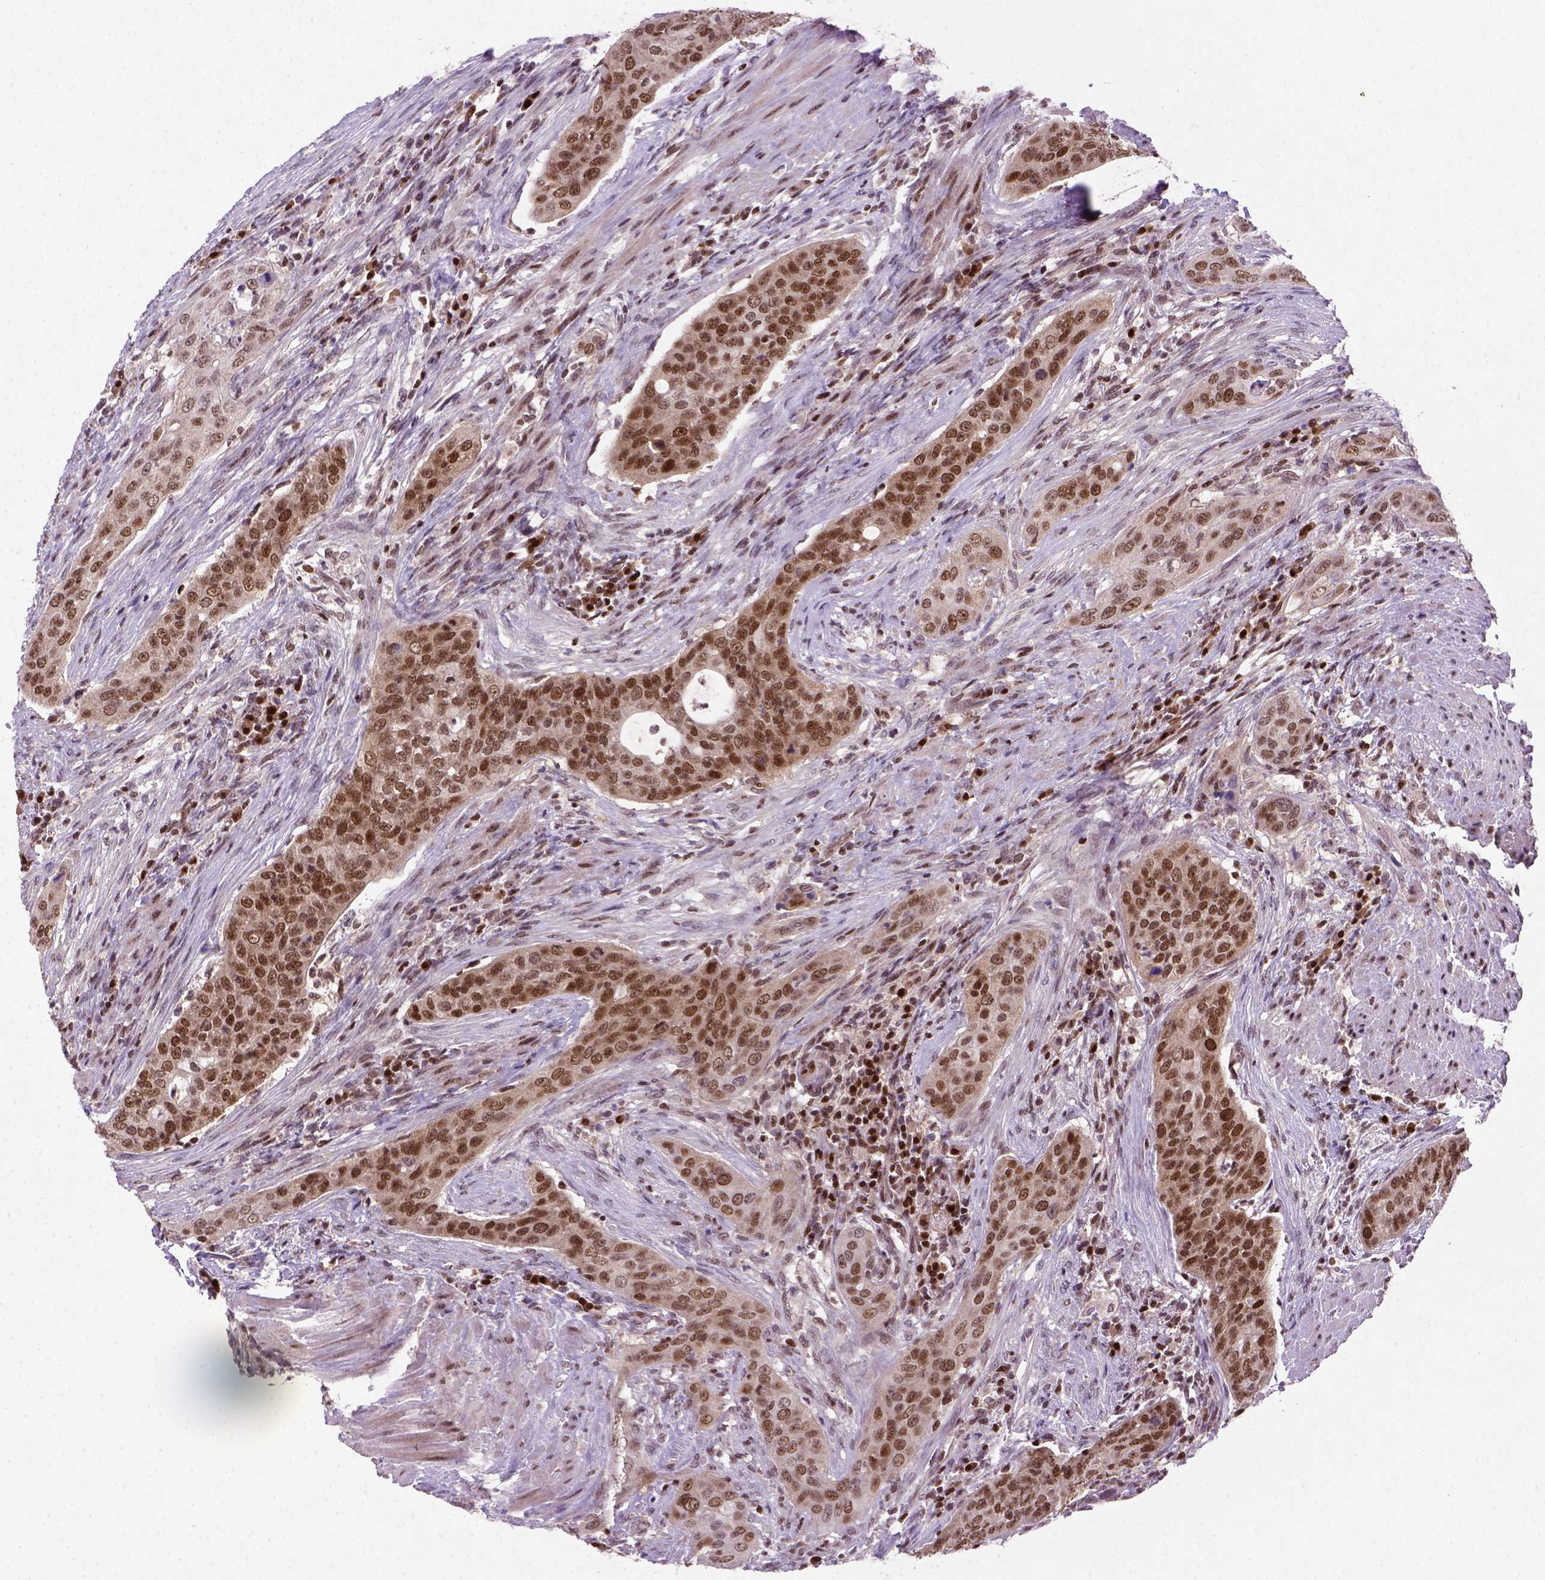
{"staining": {"intensity": "moderate", "quantity": ">75%", "location": "nuclear"}, "tissue": "urothelial cancer", "cell_type": "Tumor cells", "image_type": "cancer", "snomed": [{"axis": "morphology", "description": "Urothelial carcinoma, High grade"}, {"axis": "topography", "description": "Urinary bladder"}], "caption": "A histopathology image of human urothelial cancer stained for a protein demonstrates moderate nuclear brown staining in tumor cells.", "gene": "MGMT", "patient": {"sex": "male", "age": 82}}